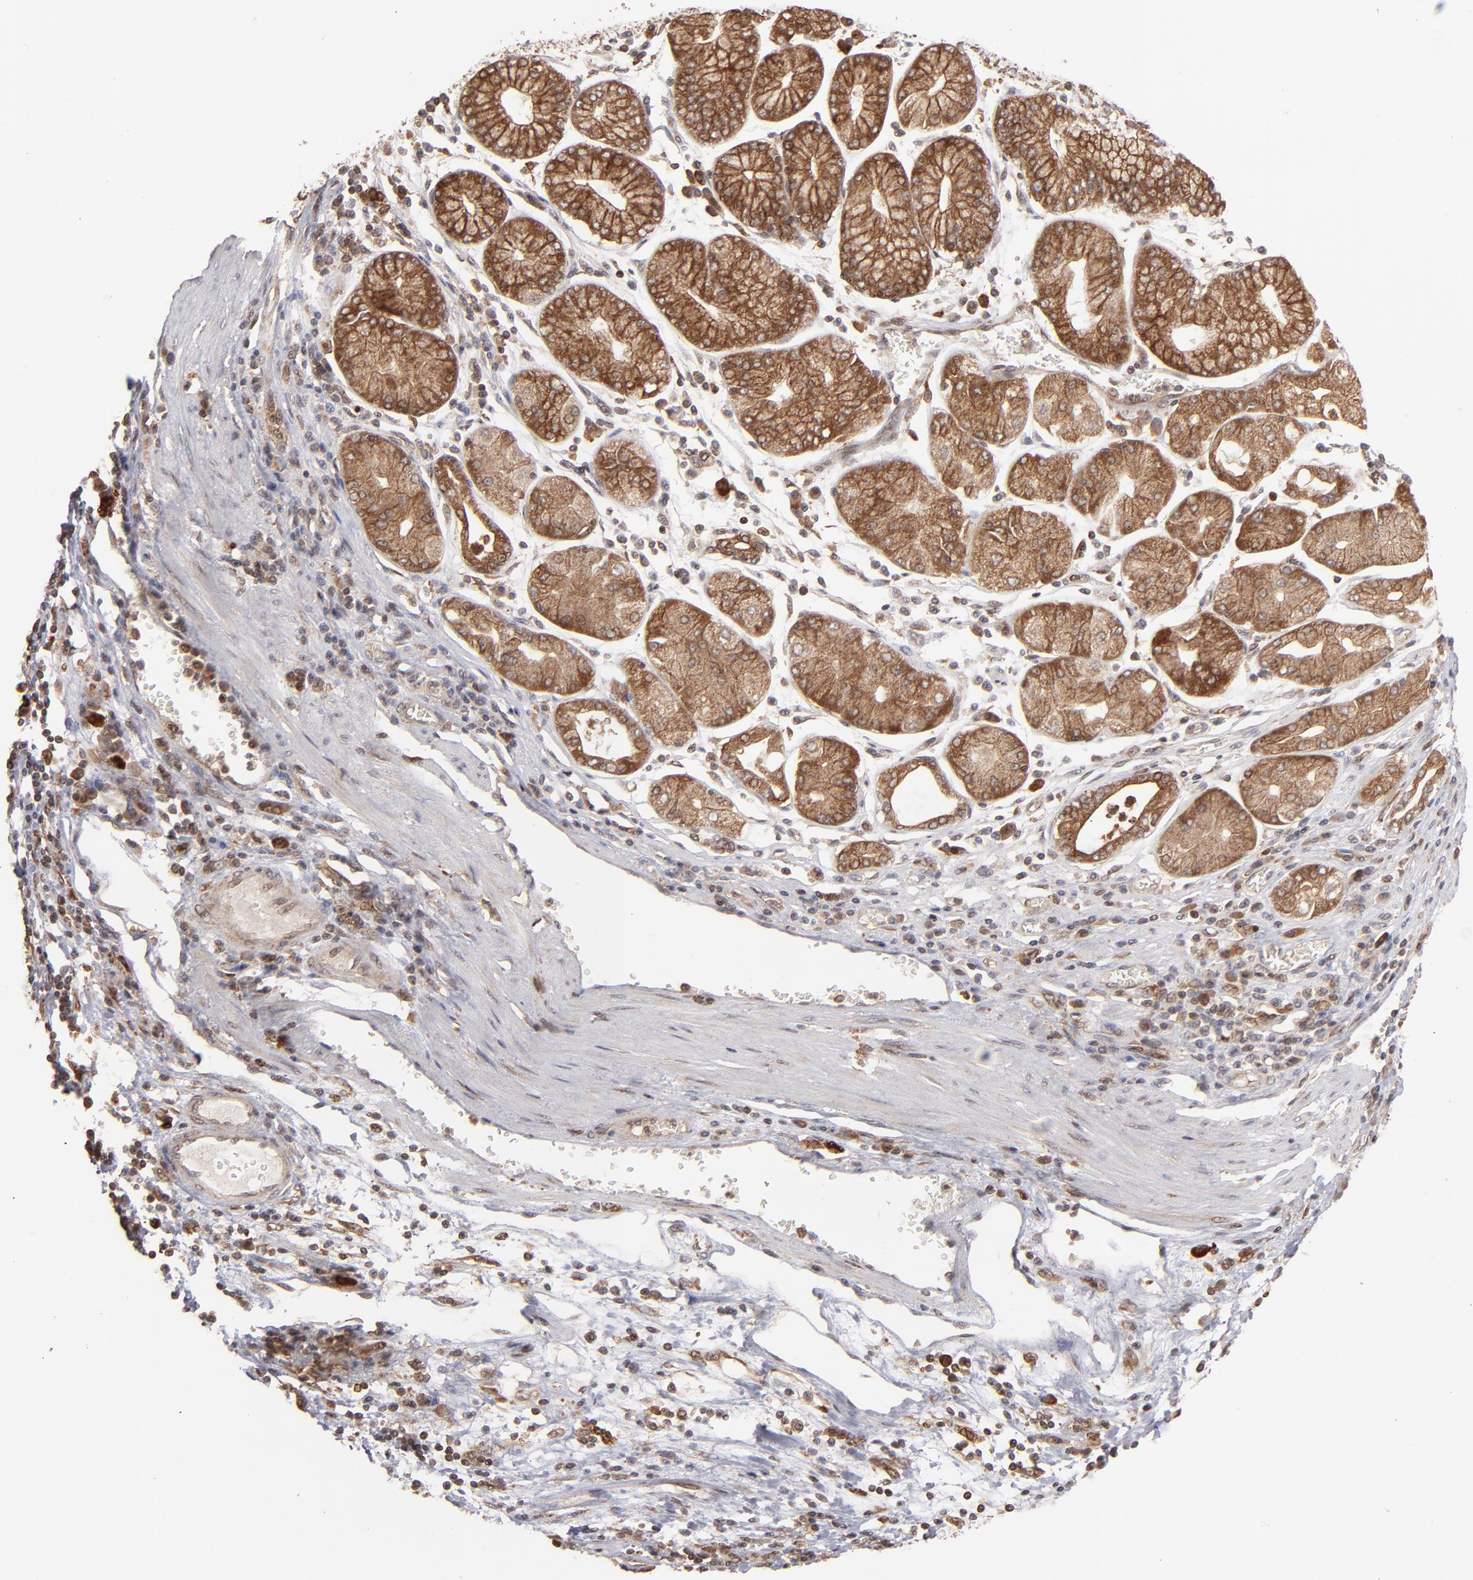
{"staining": {"intensity": "strong", "quantity": ">75%", "location": "cytoplasmic/membranous,nuclear"}, "tissue": "stomach cancer", "cell_type": "Tumor cells", "image_type": "cancer", "snomed": [{"axis": "morphology", "description": "Normal tissue, NOS"}, {"axis": "morphology", "description": "Adenocarcinoma, NOS"}, {"axis": "topography", "description": "Stomach, upper"}, {"axis": "topography", "description": "Stomach"}], "caption": "Immunohistochemical staining of adenocarcinoma (stomach) demonstrates strong cytoplasmic/membranous and nuclear protein positivity in approximately >75% of tumor cells.", "gene": "RGS6", "patient": {"sex": "male", "age": 59}}